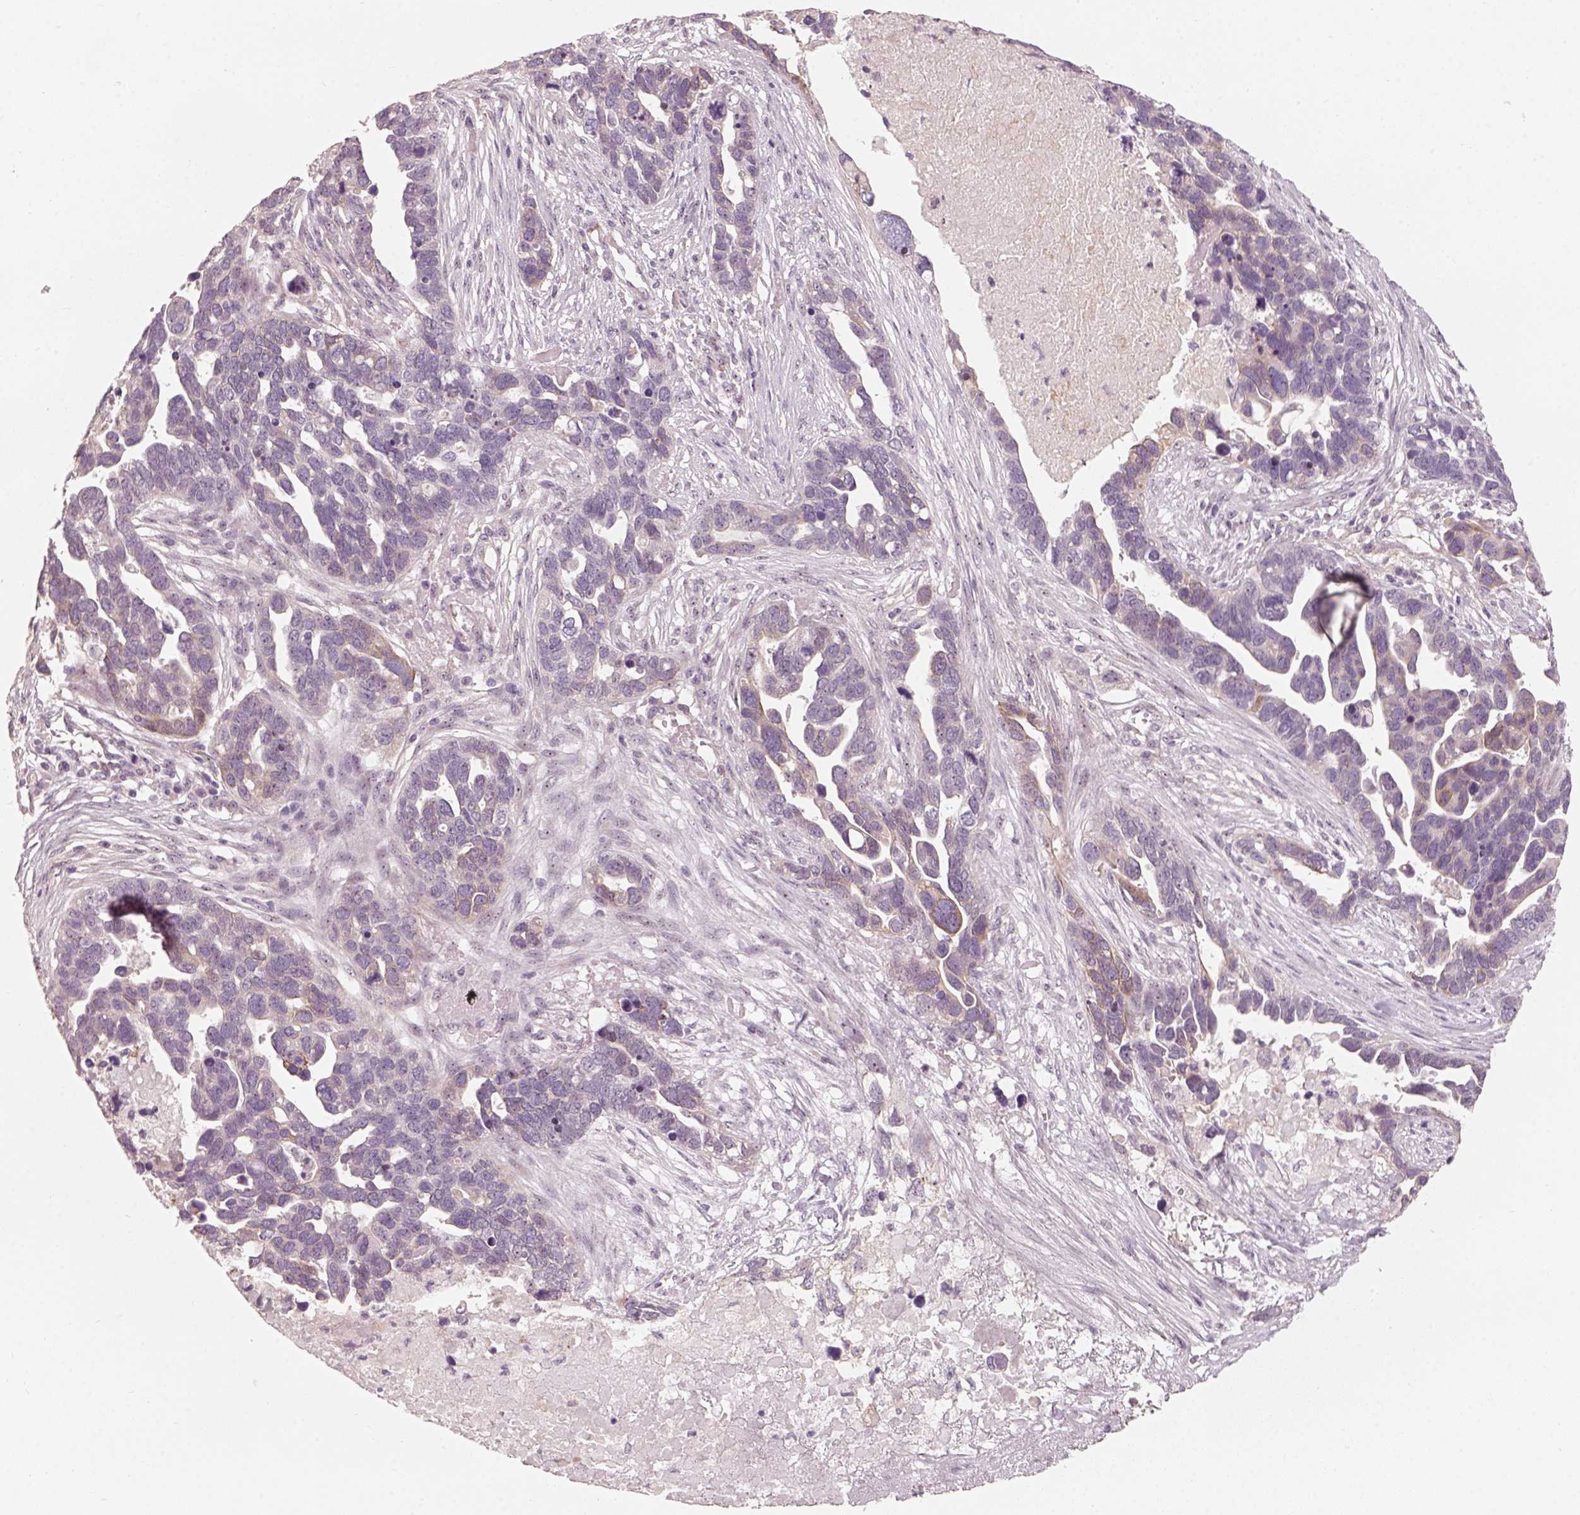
{"staining": {"intensity": "weak", "quantity": "<25%", "location": "cytoplasmic/membranous"}, "tissue": "ovarian cancer", "cell_type": "Tumor cells", "image_type": "cancer", "snomed": [{"axis": "morphology", "description": "Cystadenocarcinoma, serous, NOS"}, {"axis": "topography", "description": "Ovary"}], "caption": "An image of human ovarian cancer is negative for staining in tumor cells. (DAB (3,3'-diaminobenzidine) IHC with hematoxylin counter stain).", "gene": "CDS1", "patient": {"sex": "female", "age": 54}}